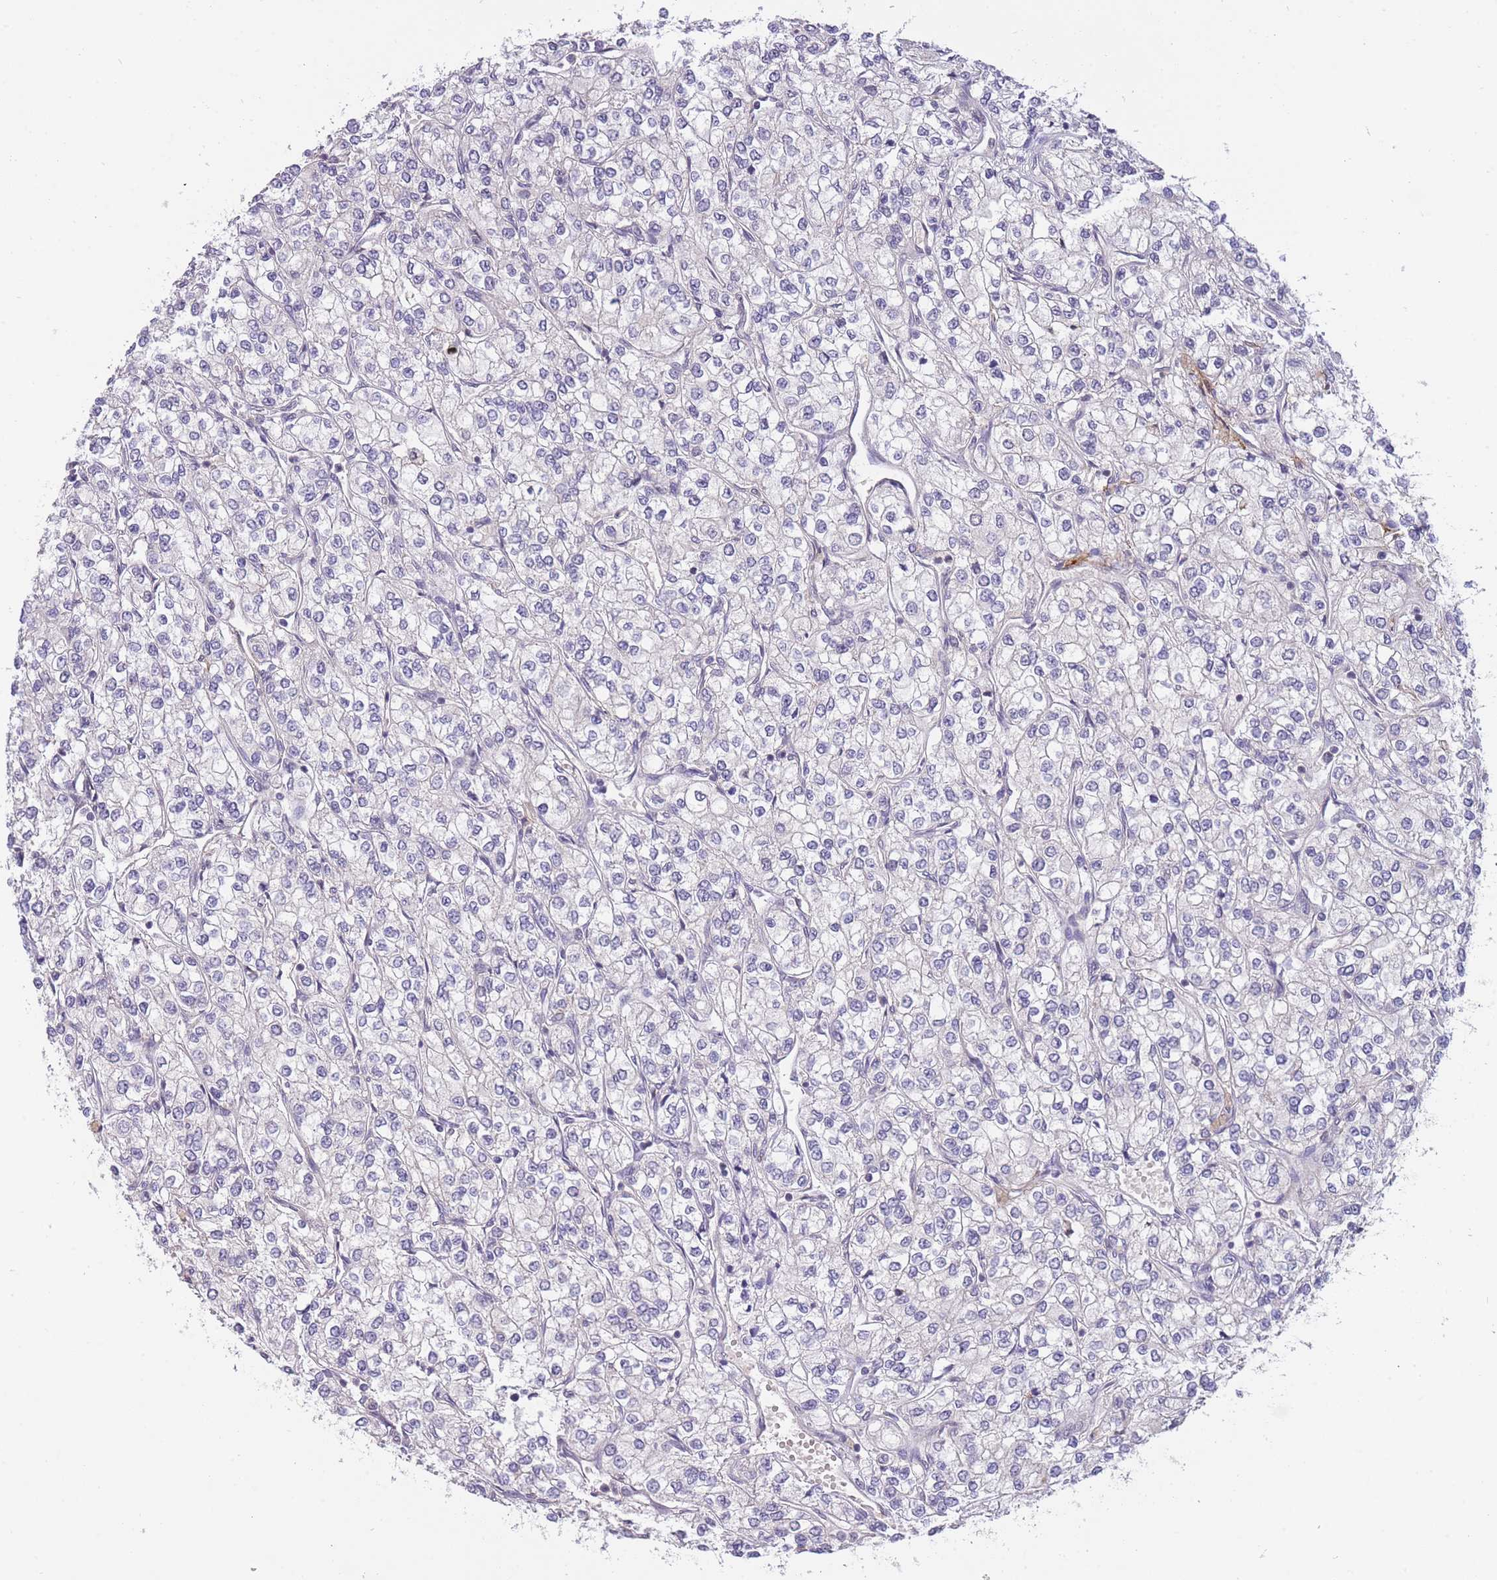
{"staining": {"intensity": "negative", "quantity": "none", "location": "none"}, "tissue": "renal cancer", "cell_type": "Tumor cells", "image_type": "cancer", "snomed": [{"axis": "morphology", "description": "Adenocarcinoma, NOS"}, {"axis": "topography", "description": "Kidney"}], "caption": "The photomicrograph displays no significant staining in tumor cells of renal adenocarcinoma.", "gene": "GOLGA6L25", "patient": {"sex": "male", "age": 80}}